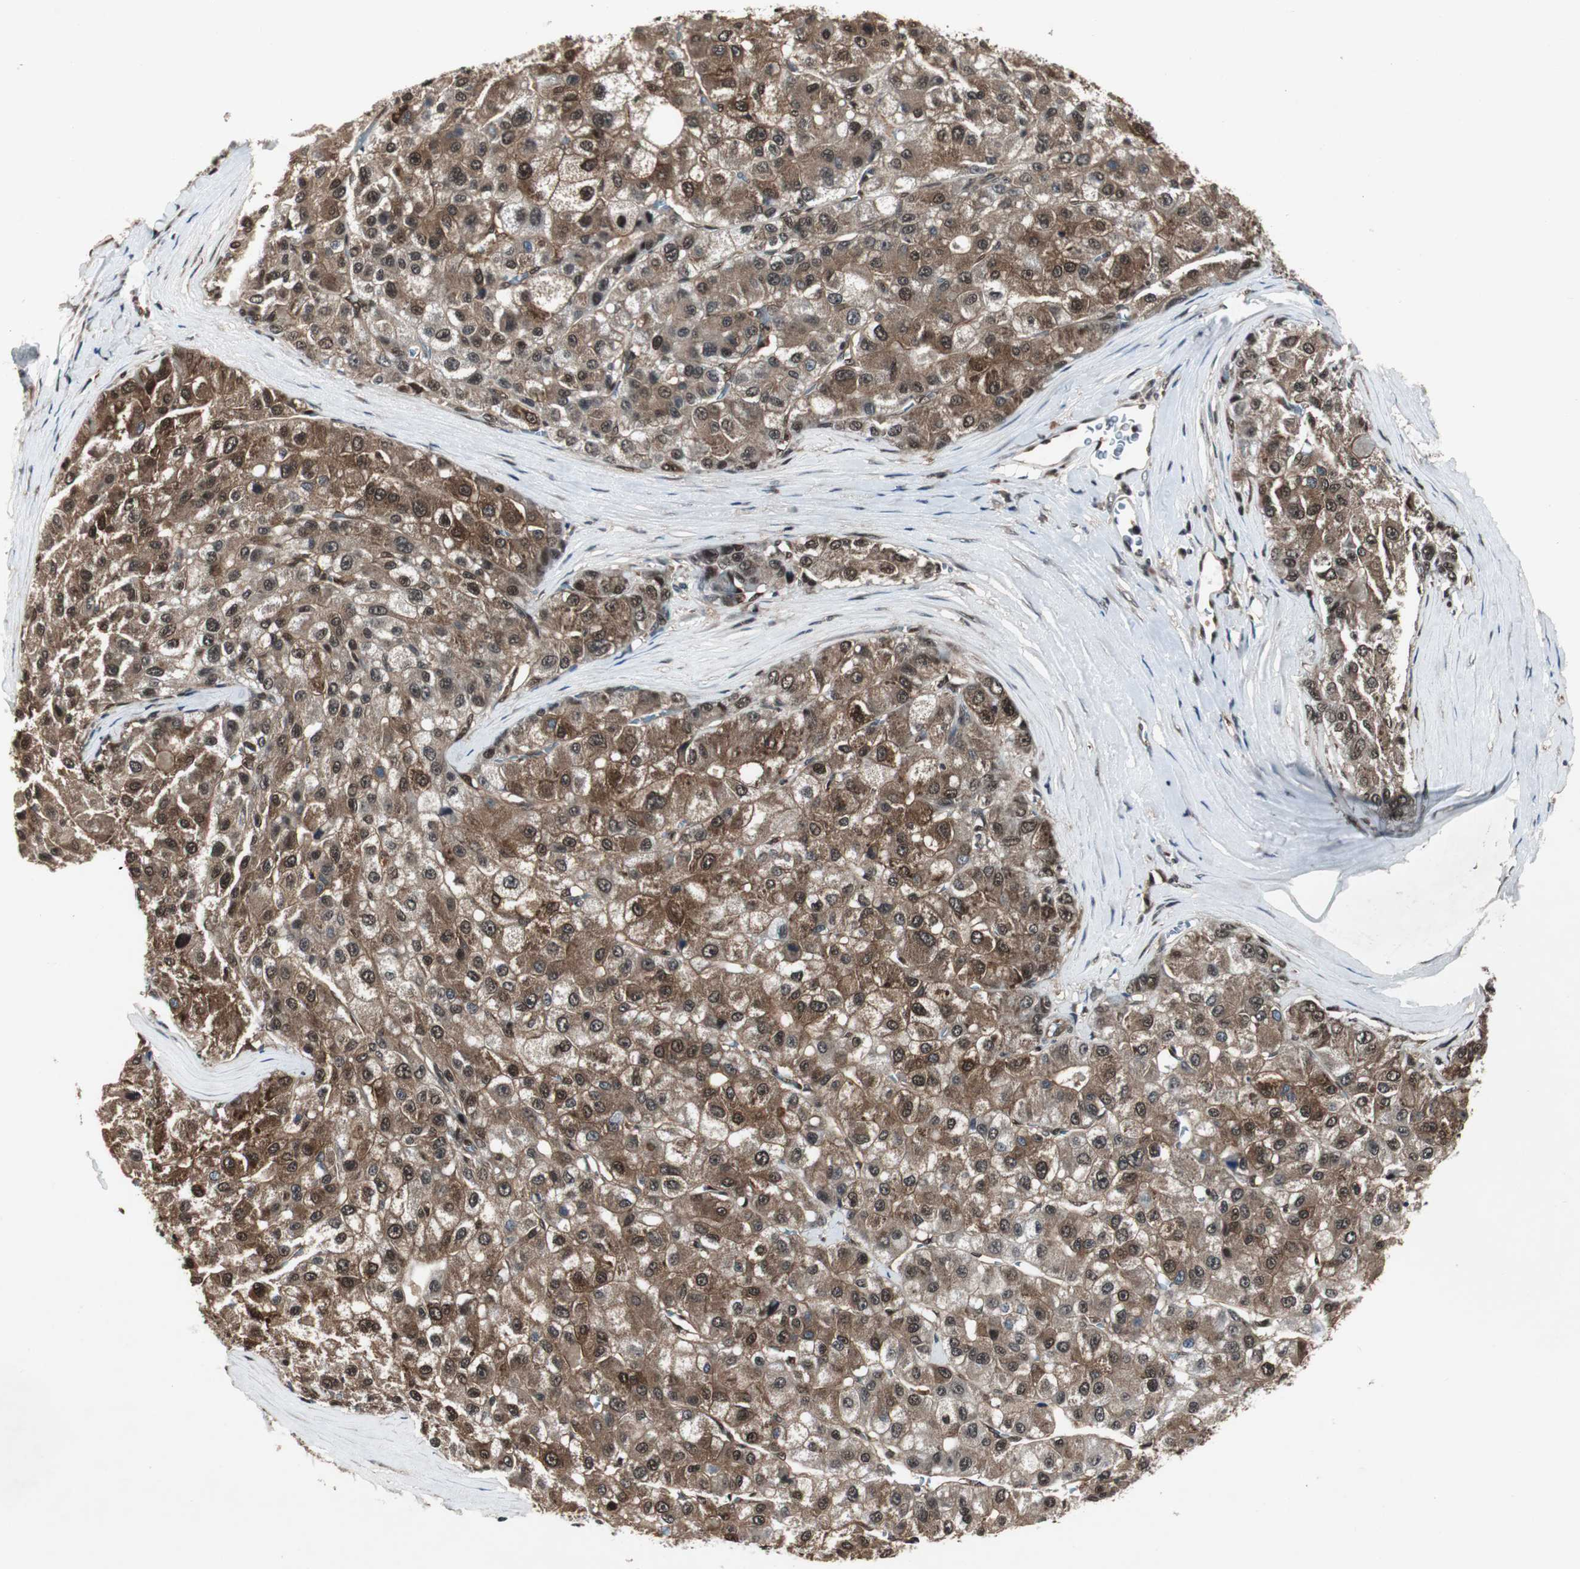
{"staining": {"intensity": "moderate", "quantity": ">75%", "location": "cytoplasmic/membranous,nuclear"}, "tissue": "liver cancer", "cell_type": "Tumor cells", "image_type": "cancer", "snomed": [{"axis": "morphology", "description": "Carcinoma, Hepatocellular, NOS"}, {"axis": "topography", "description": "Liver"}], "caption": "Immunohistochemistry (IHC) (DAB (3,3'-diaminobenzidine)) staining of human liver hepatocellular carcinoma reveals moderate cytoplasmic/membranous and nuclear protein staining in approximately >75% of tumor cells.", "gene": "ACLY", "patient": {"sex": "male", "age": 80}}